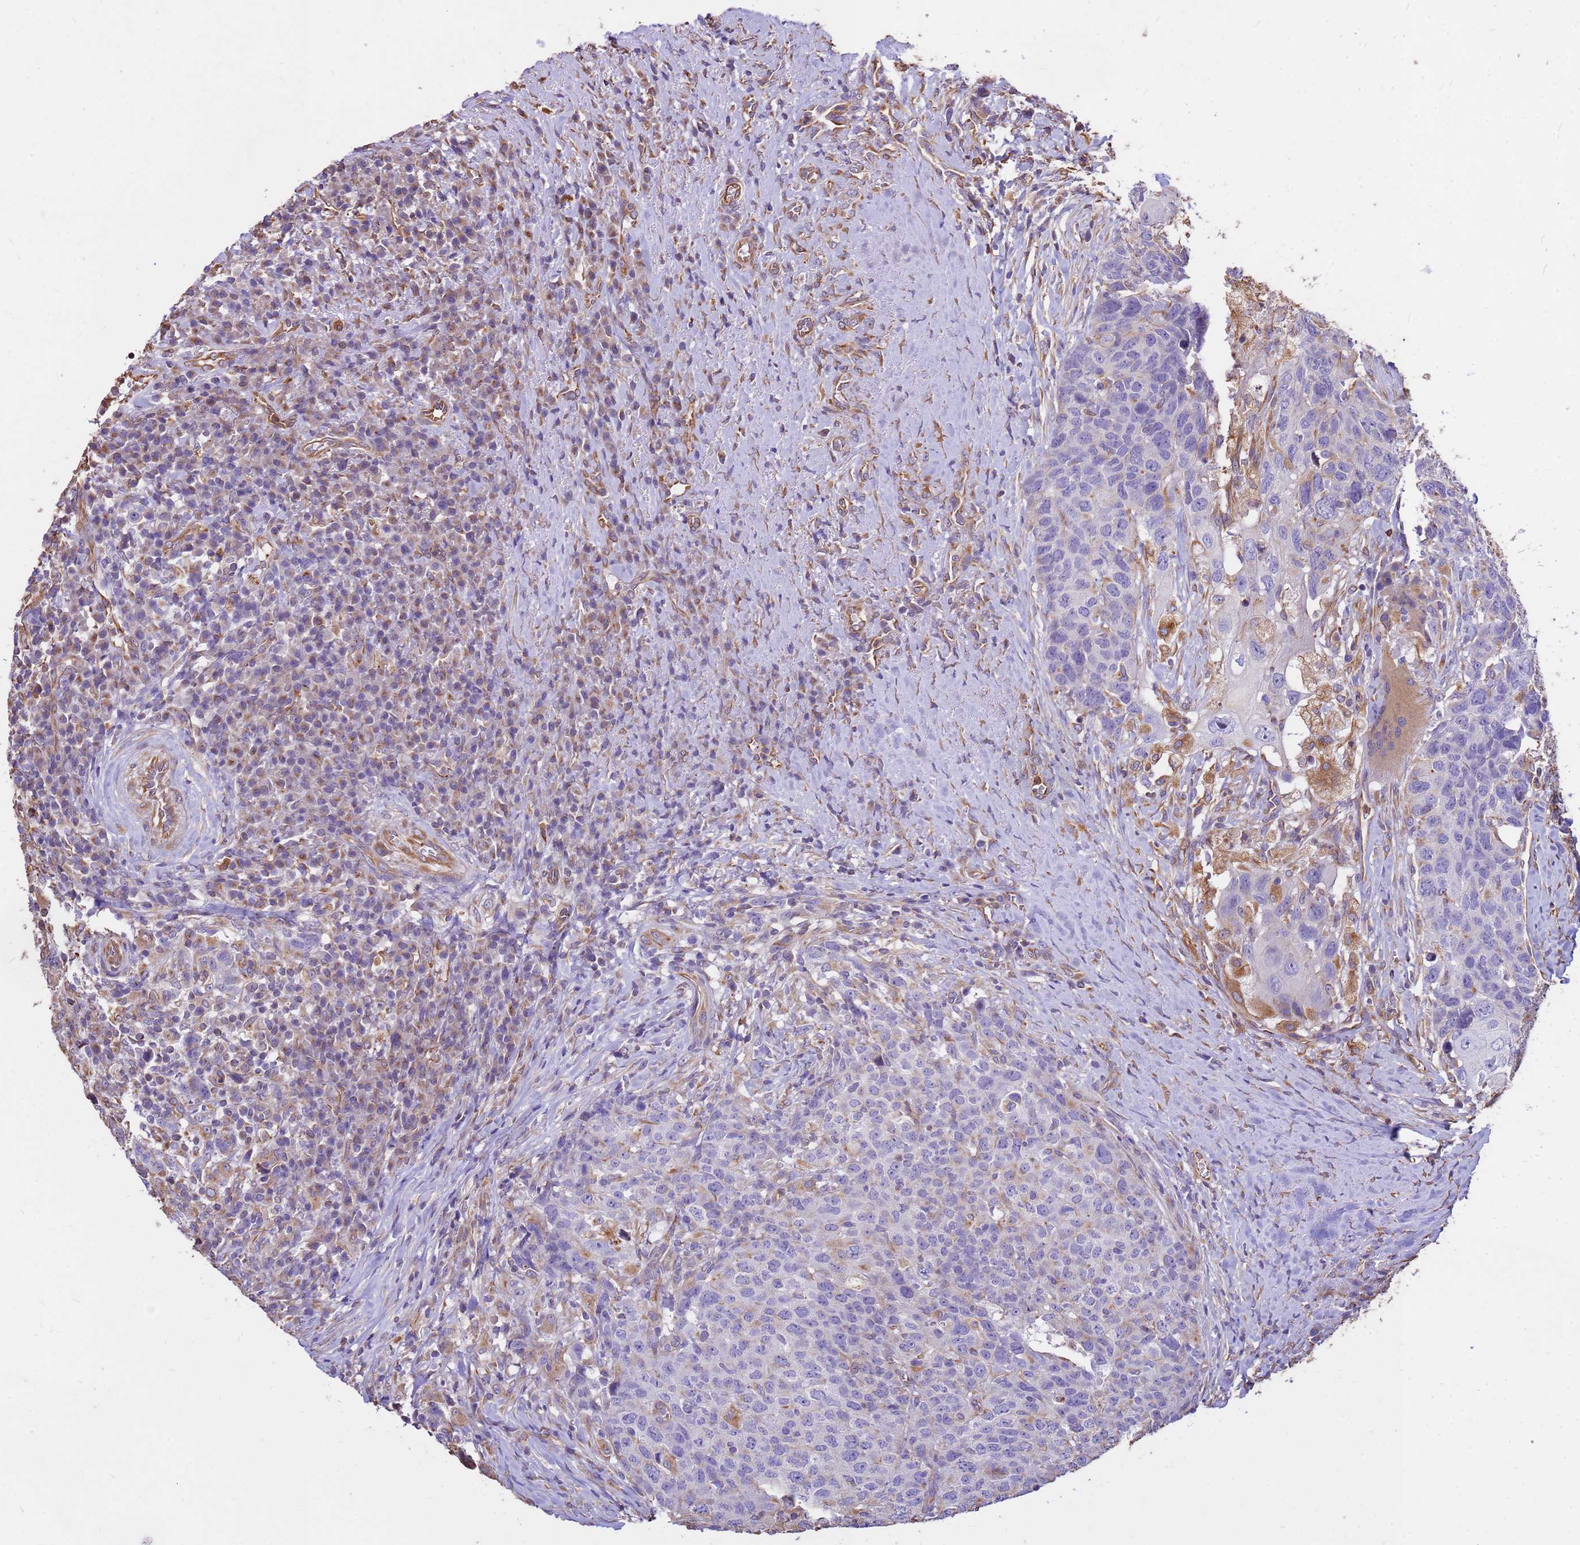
{"staining": {"intensity": "negative", "quantity": "none", "location": "none"}, "tissue": "head and neck cancer", "cell_type": "Tumor cells", "image_type": "cancer", "snomed": [{"axis": "morphology", "description": "Squamous cell carcinoma, NOS"}, {"axis": "topography", "description": "Head-Neck"}], "caption": "Tumor cells are negative for protein expression in human head and neck cancer (squamous cell carcinoma).", "gene": "TCEAL3", "patient": {"sex": "male", "age": 66}}